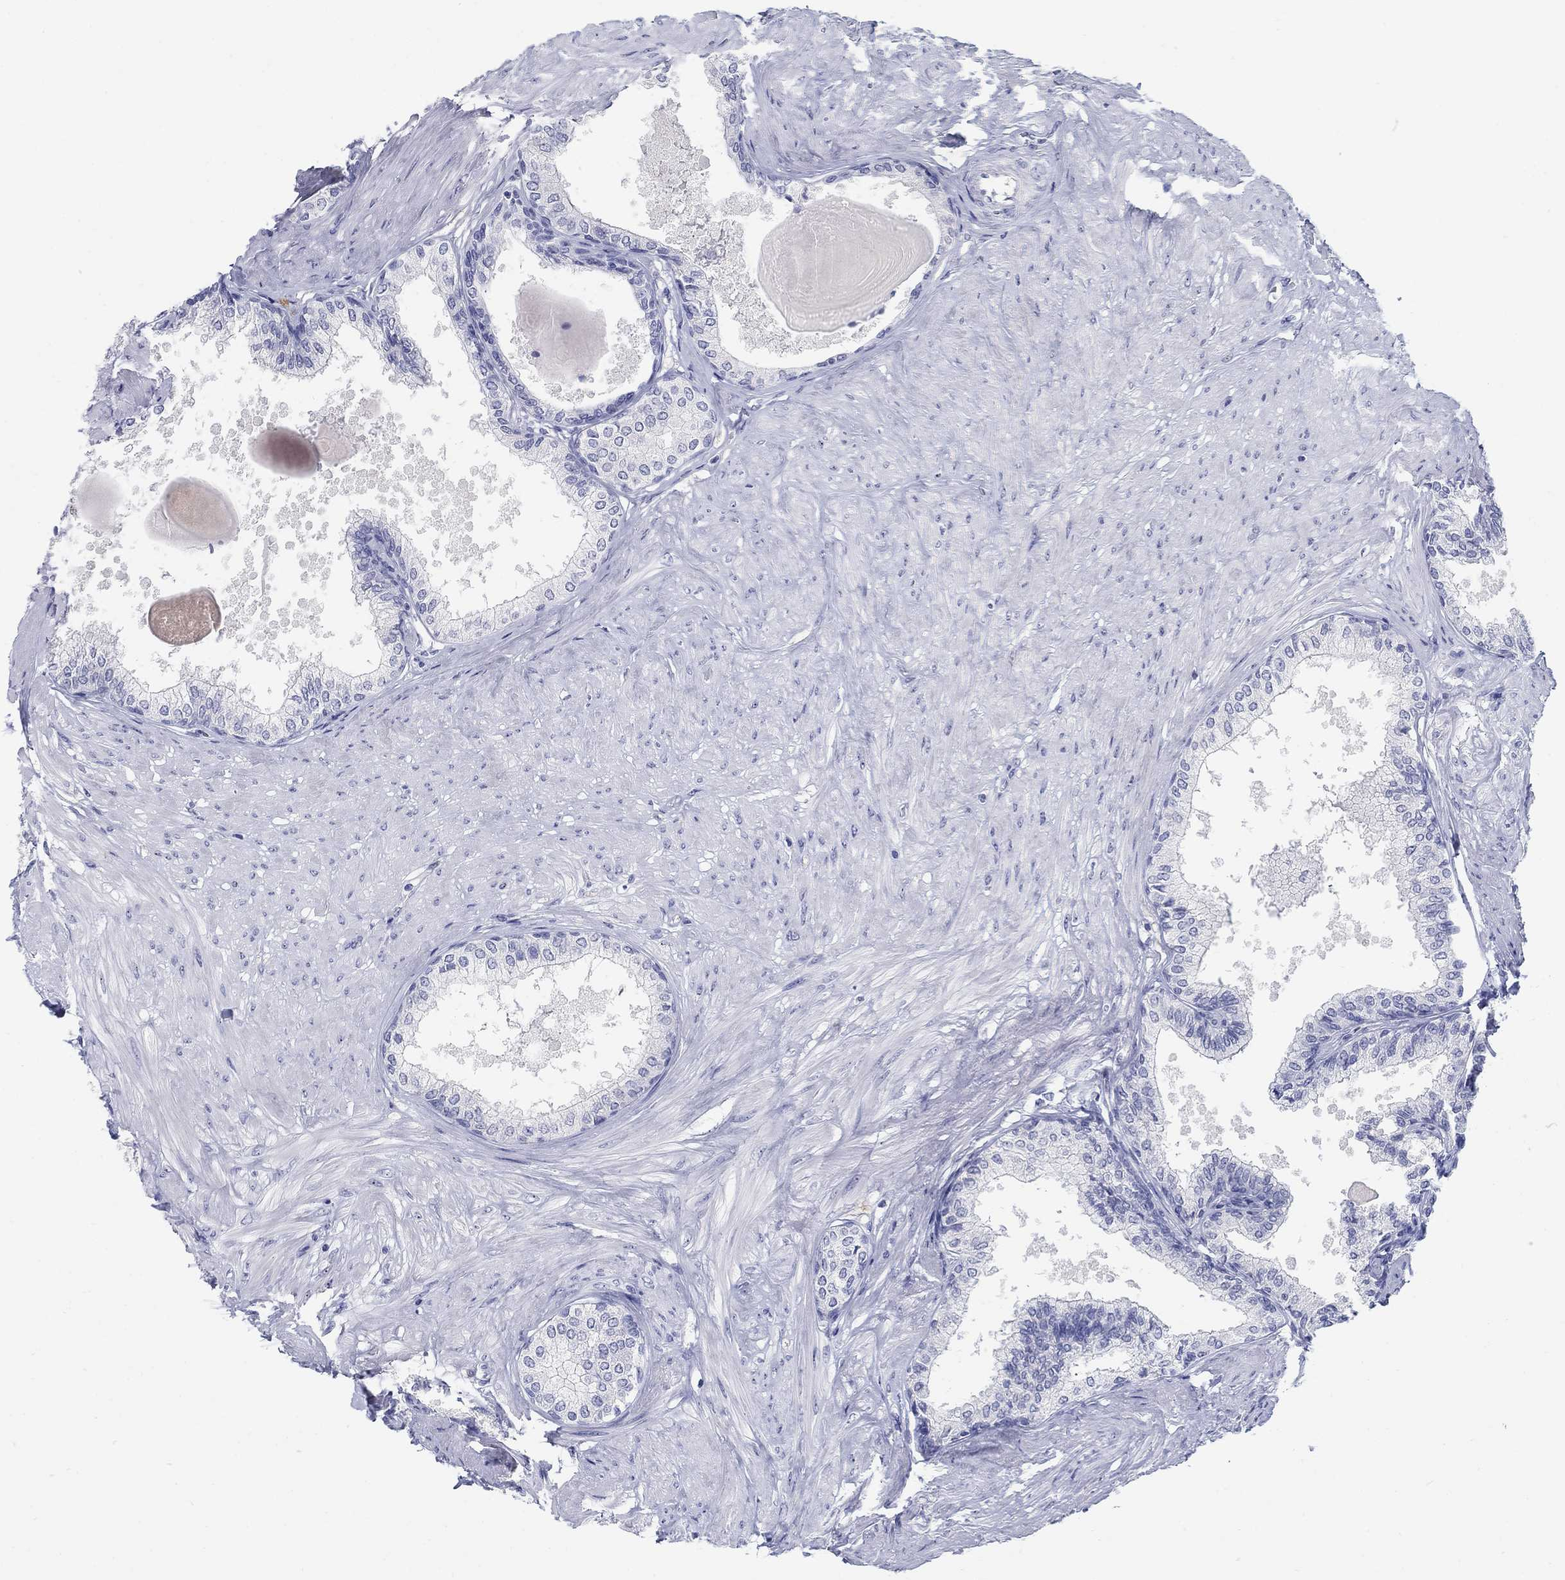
{"staining": {"intensity": "negative", "quantity": "none", "location": "none"}, "tissue": "prostate", "cell_type": "Glandular cells", "image_type": "normal", "snomed": [{"axis": "morphology", "description": "Normal tissue, NOS"}, {"axis": "topography", "description": "Prostate"}], "caption": "The photomicrograph demonstrates no significant expression in glandular cells of prostate.", "gene": "AKR1C1", "patient": {"sex": "male", "age": 63}}